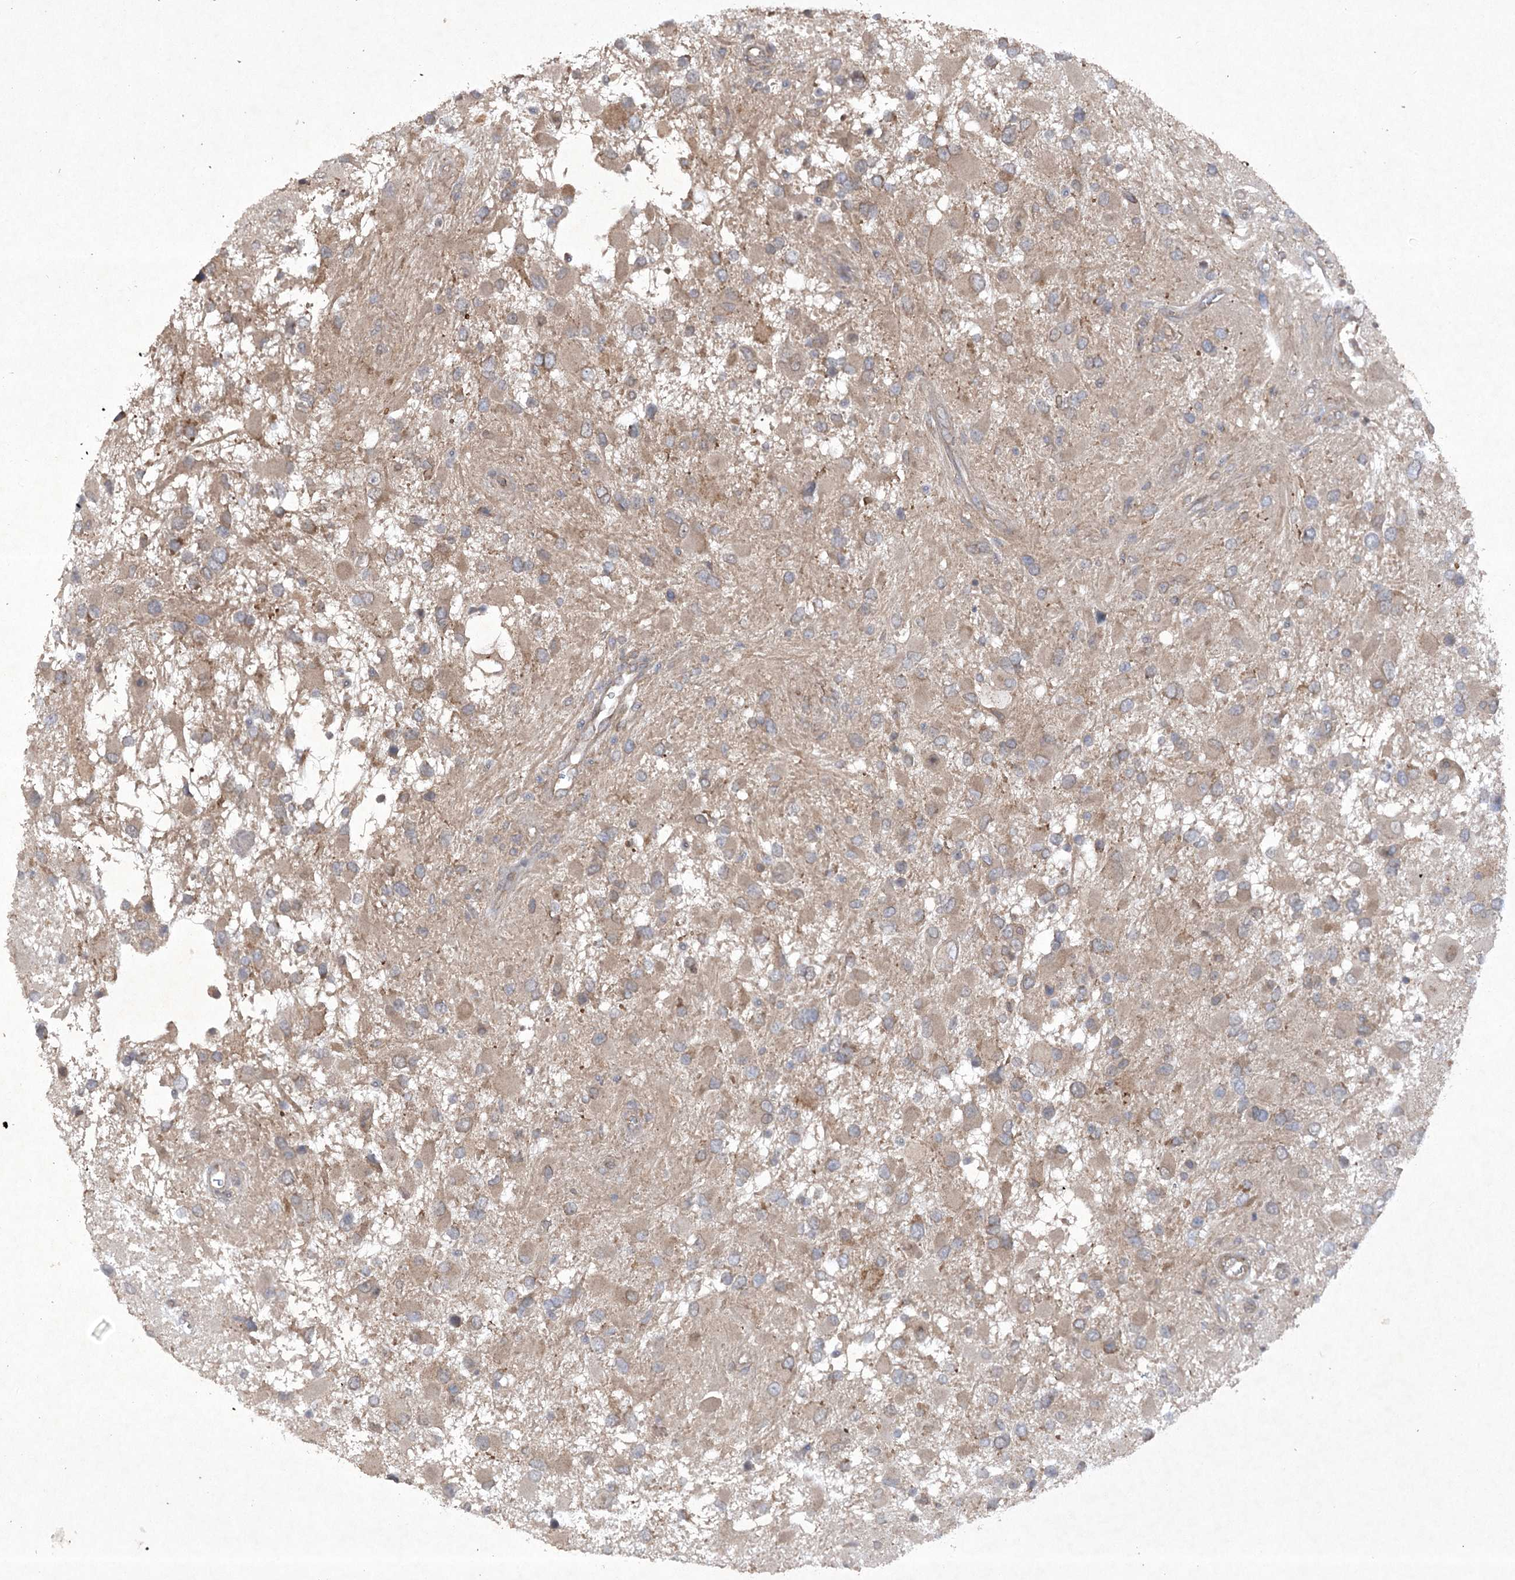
{"staining": {"intensity": "moderate", "quantity": "25%-75%", "location": "cytoplasmic/membranous"}, "tissue": "glioma", "cell_type": "Tumor cells", "image_type": "cancer", "snomed": [{"axis": "morphology", "description": "Glioma, malignant, High grade"}, {"axis": "topography", "description": "Brain"}], "caption": "The image displays immunohistochemical staining of high-grade glioma (malignant). There is moderate cytoplasmic/membranous positivity is present in about 25%-75% of tumor cells.", "gene": "TRAF3IP1", "patient": {"sex": "male", "age": 53}}